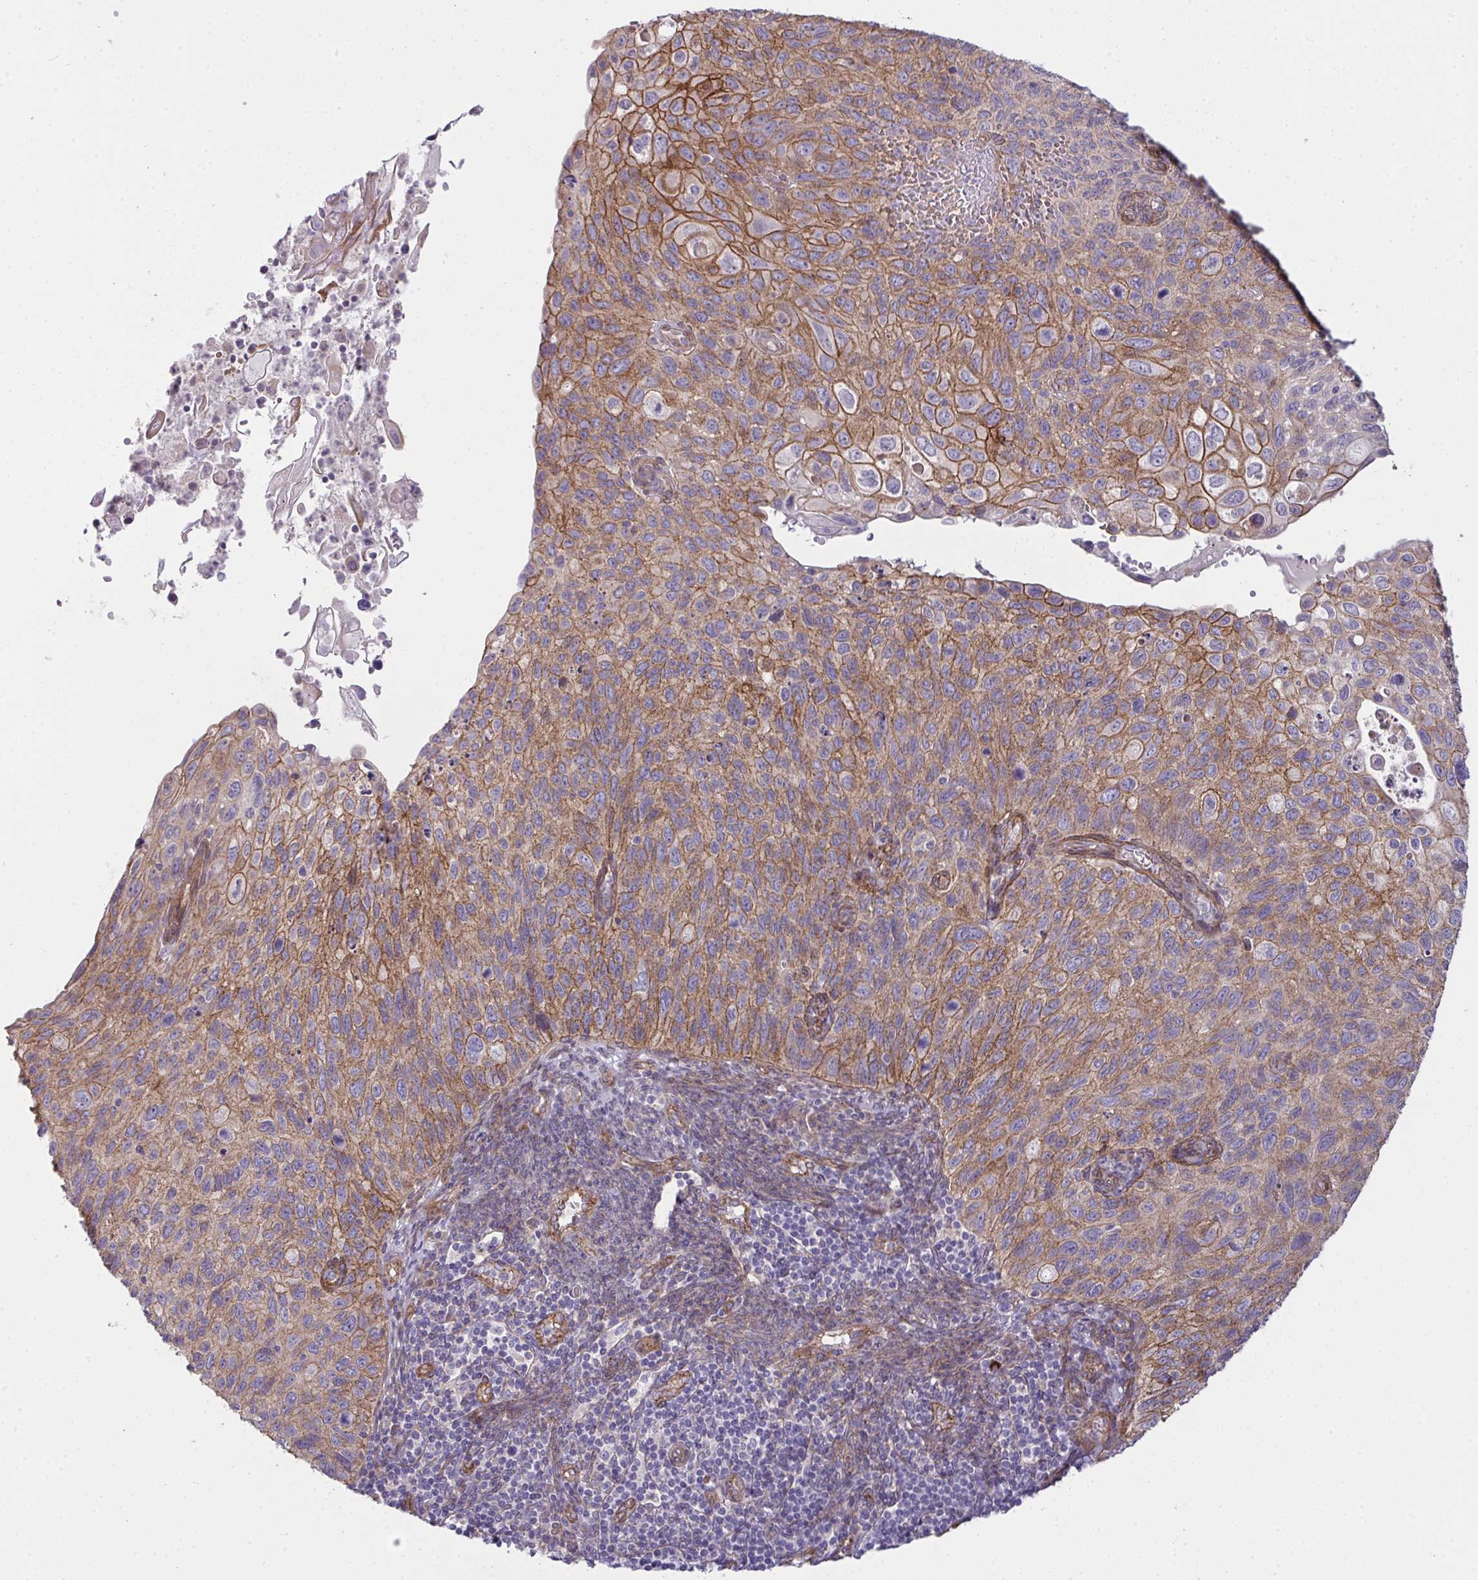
{"staining": {"intensity": "moderate", "quantity": ">75%", "location": "cytoplasmic/membranous"}, "tissue": "cervical cancer", "cell_type": "Tumor cells", "image_type": "cancer", "snomed": [{"axis": "morphology", "description": "Squamous cell carcinoma, NOS"}, {"axis": "topography", "description": "Cervix"}], "caption": "This image shows immunohistochemistry staining of cervical squamous cell carcinoma, with medium moderate cytoplasmic/membranous expression in approximately >75% of tumor cells.", "gene": "SH2D1B", "patient": {"sex": "female", "age": 70}}